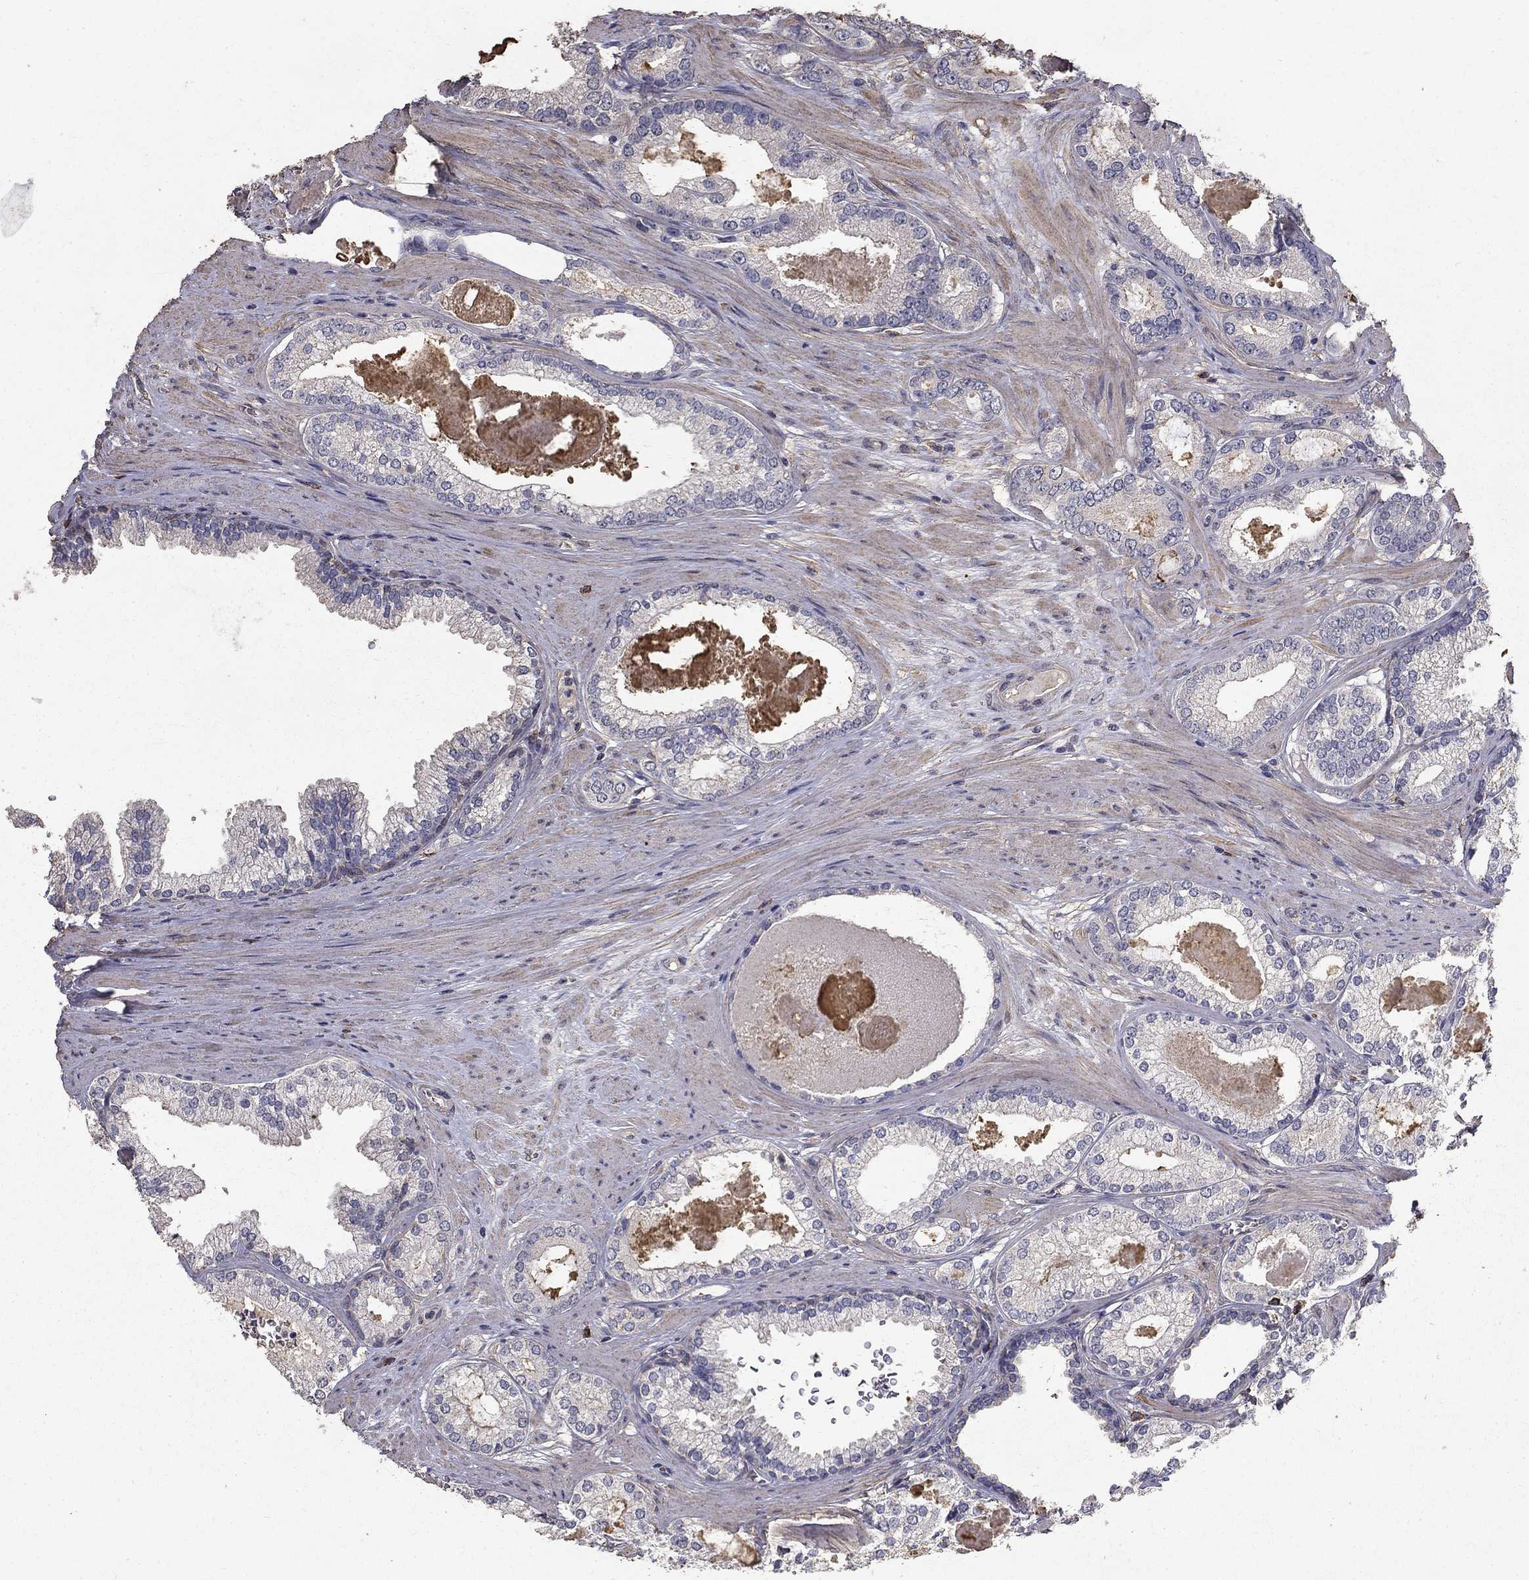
{"staining": {"intensity": "negative", "quantity": "none", "location": "none"}, "tissue": "prostate cancer", "cell_type": "Tumor cells", "image_type": "cancer", "snomed": [{"axis": "morphology", "description": "Adenocarcinoma, High grade"}, {"axis": "topography", "description": "Prostate and seminal vesicle, NOS"}], "caption": "A histopathology image of human prostate cancer (high-grade adenocarcinoma) is negative for staining in tumor cells. (Brightfield microscopy of DAB immunohistochemistry (IHC) at high magnification).", "gene": "MPP2", "patient": {"sex": "male", "age": 62}}